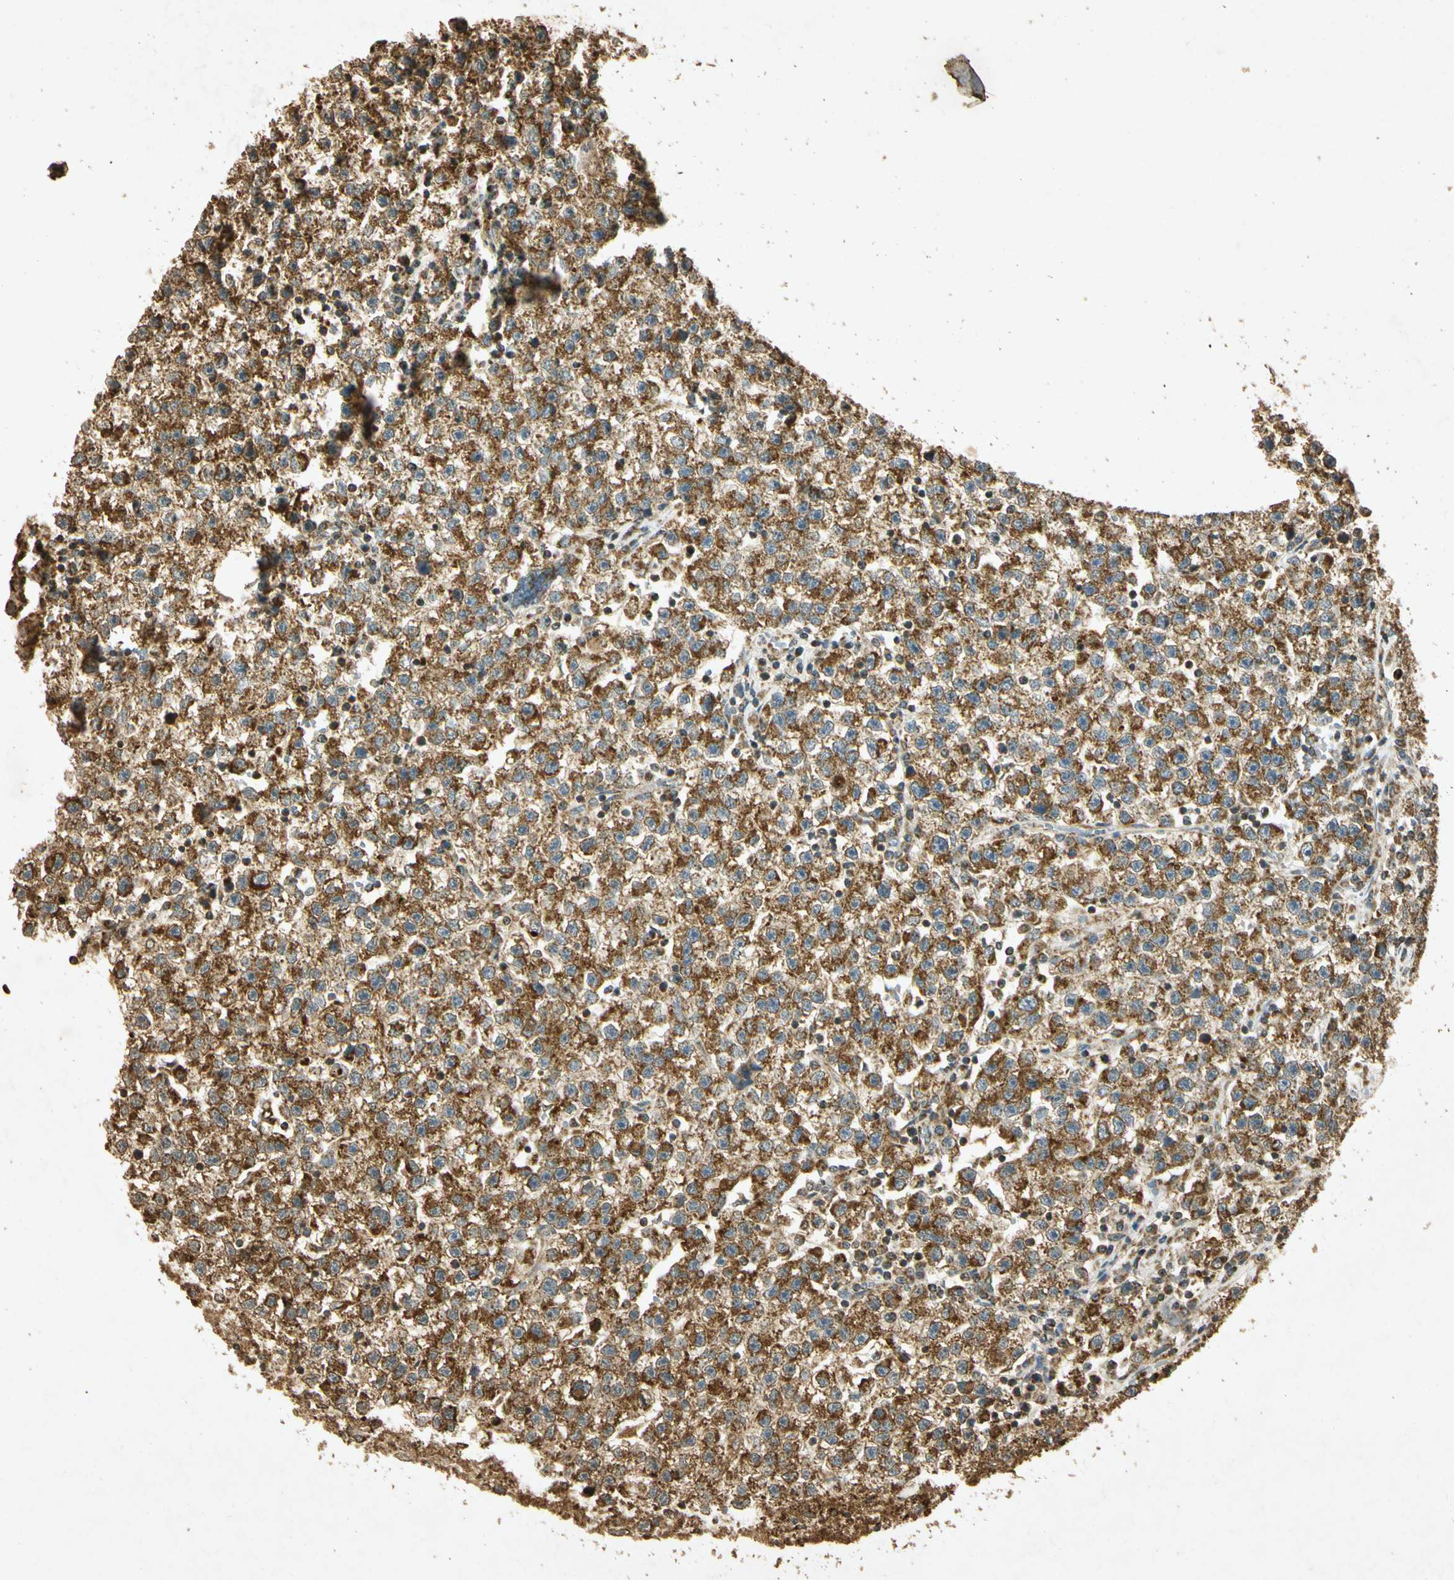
{"staining": {"intensity": "strong", "quantity": ">75%", "location": "cytoplasmic/membranous"}, "tissue": "testis cancer", "cell_type": "Tumor cells", "image_type": "cancer", "snomed": [{"axis": "morphology", "description": "Seminoma, NOS"}, {"axis": "topography", "description": "Testis"}], "caption": "Testis cancer (seminoma) stained for a protein (brown) demonstrates strong cytoplasmic/membranous positive expression in approximately >75% of tumor cells.", "gene": "PRDX3", "patient": {"sex": "male", "age": 22}}